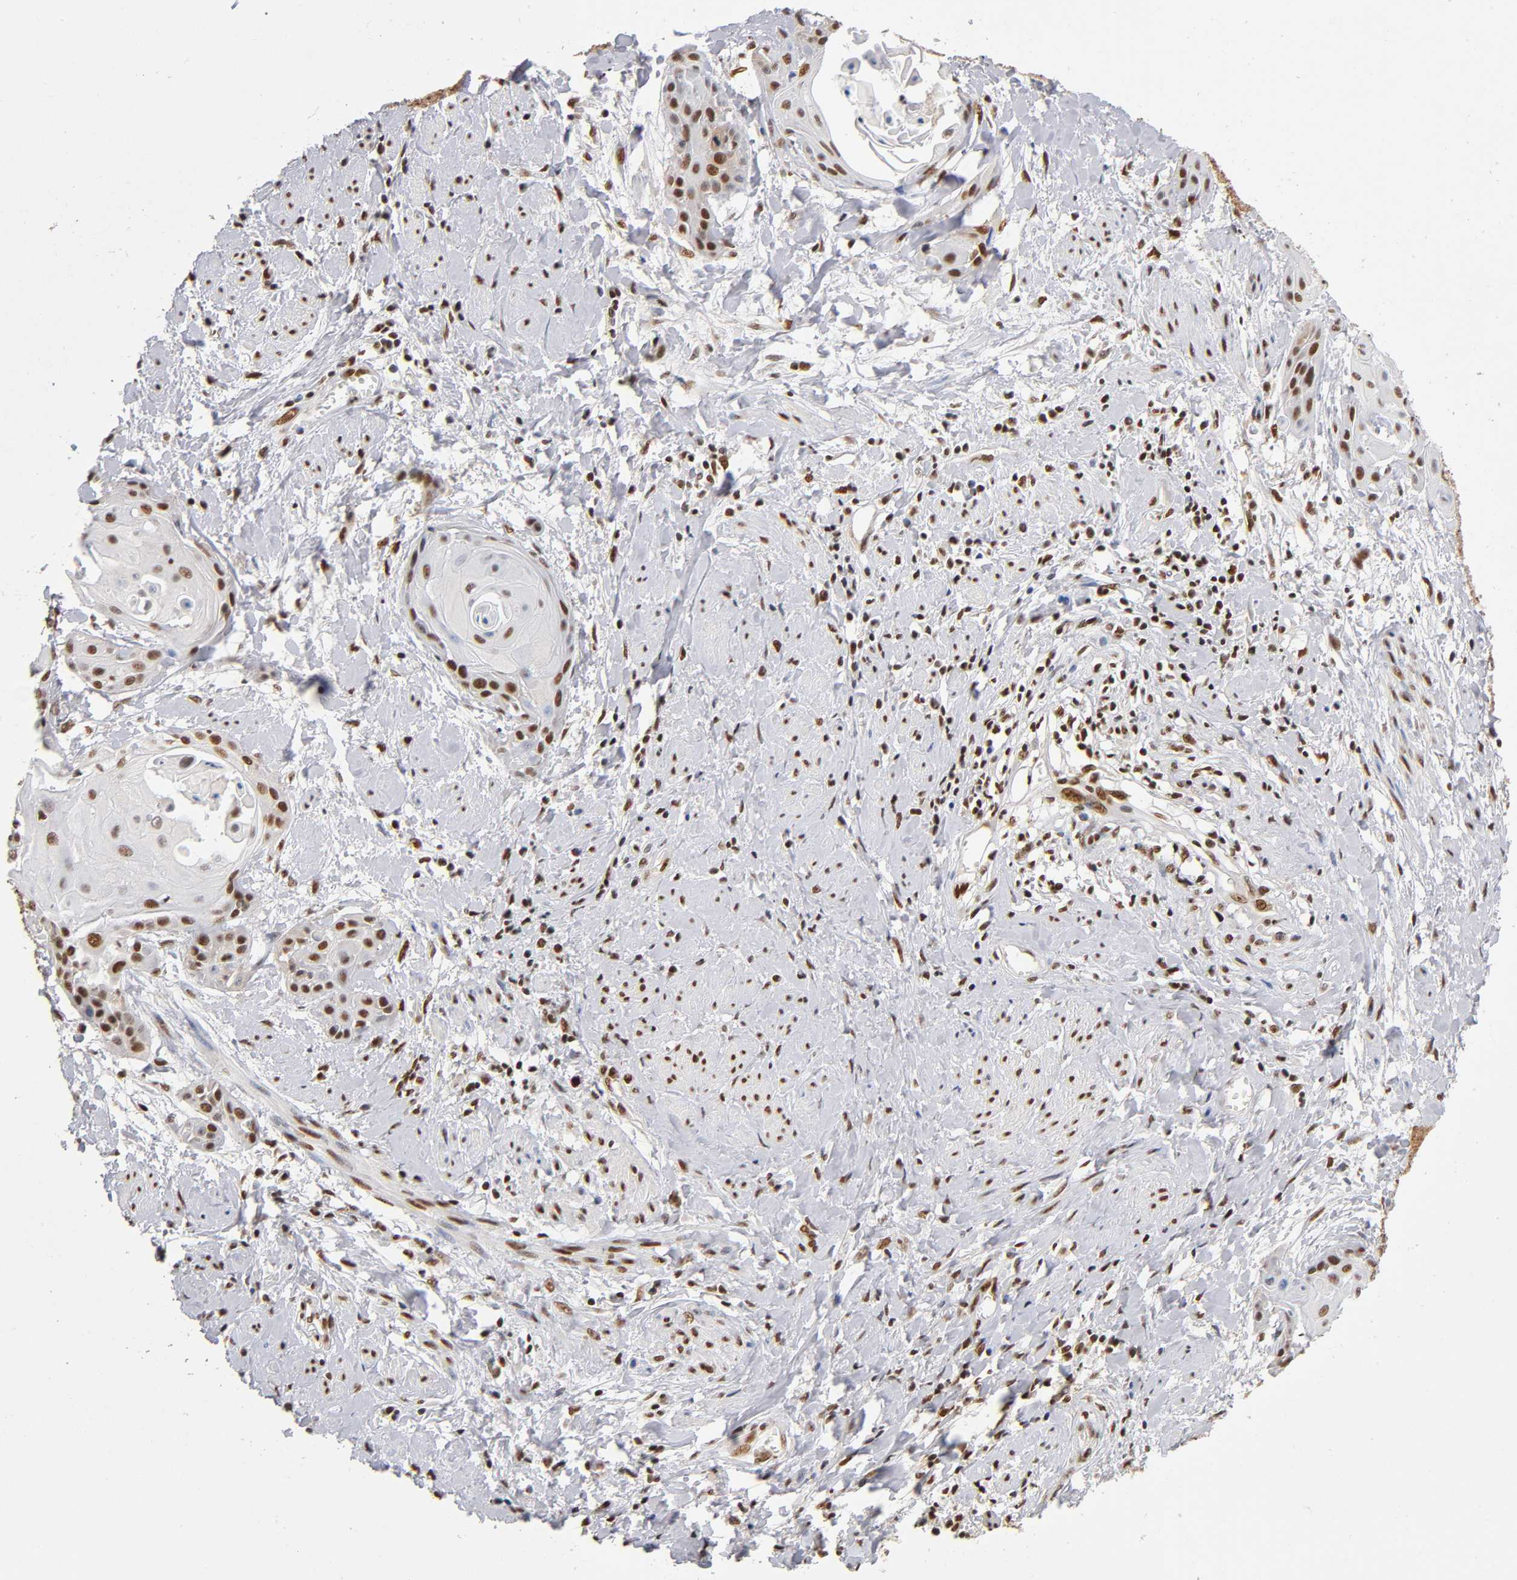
{"staining": {"intensity": "strong", "quantity": ">75%", "location": "nuclear"}, "tissue": "cervical cancer", "cell_type": "Tumor cells", "image_type": "cancer", "snomed": [{"axis": "morphology", "description": "Squamous cell carcinoma, NOS"}, {"axis": "topography", "description": "Cervix"}], "caption": "An image of human cervical squamous cell carcinoma stained for a protein shows strong nuclear brown staining in tumor cells.", "gene": "ILKAP", "patient": {"sex": "female", "age": 57}}